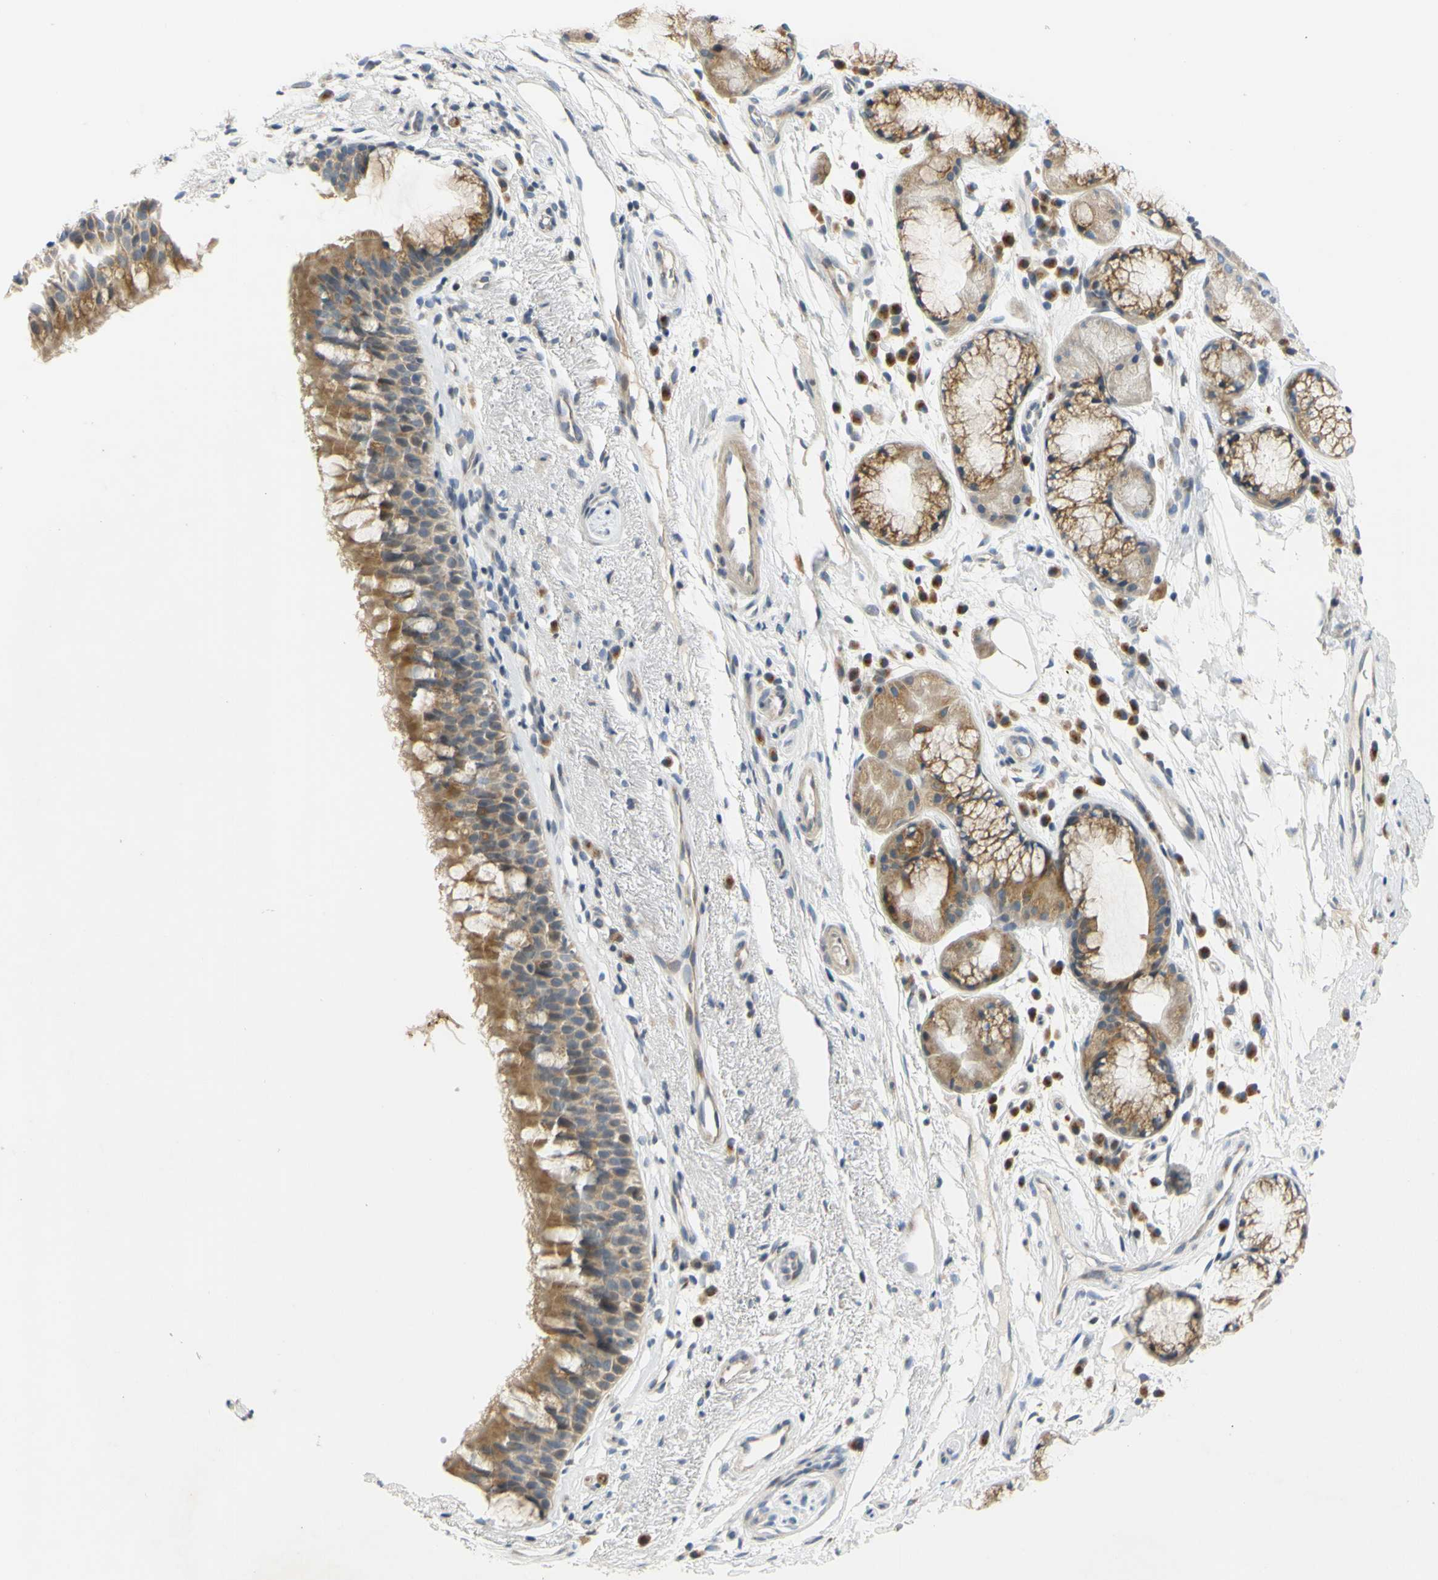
{"staining": {"intensity": "moderate", "quantity": ">75%", "location": "cytoplasmic/membranous"}, "tissue": "bronchus", "cell_type": "Respiratory epithelial cells", "image_type": "normal", "snomed": [{"axis": "morphology", "description": "Normal tissue, NOS"}, {"axis": "topography", "description": "Bronchus"}], "caption": "Immunohistochemical staining of normal human bronchus exhibits moderate cytoplasmic/membranous protein staining in approximately >75% of respiratory epithelial cells. The staining was performed using DAB (3,3'-diaminobenzidine) to visualize the protein expression in brown, while the nuclei were stained in blue with hematoxylin (Magnification: 20x).", "gene": "CCNB2", "patient": {"sex": "female", "age": 54}}